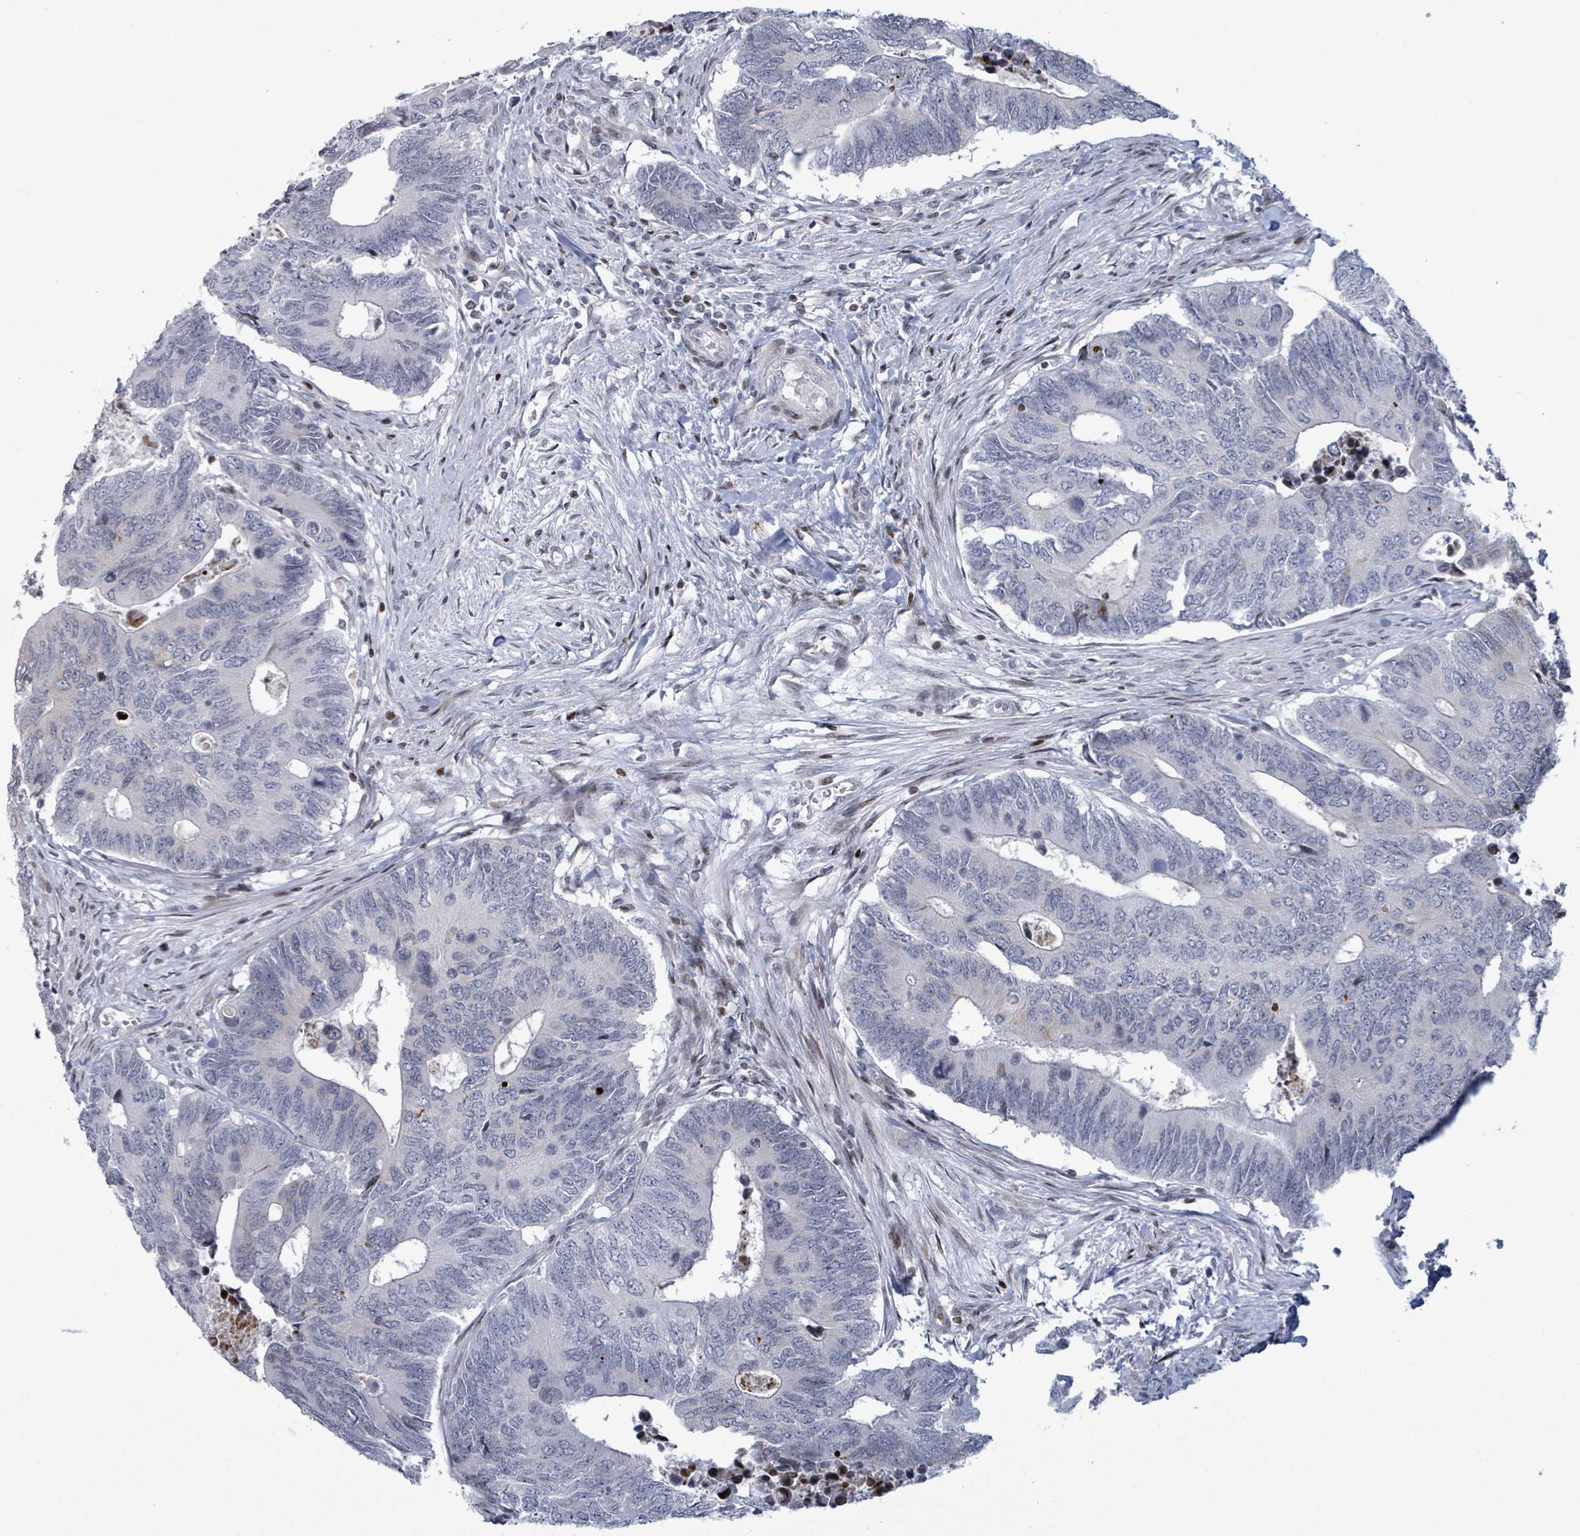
{"staining": {"intensity": "negative", "quantity": "none", "location": "none"}, "tissue": "colorectal cancer", "cell_type": "Tumor cells", "image_type": "cancer", "snomed": [{"axis": "morphology", "description": "Adenocarcinoma, NOS"}, {"axis": "topography", "description": "Colon"}], "caption": "An IHC histopathology image of colorectal adenocarcinoma is shown. There is no staining in tumor cells of colorectal adenocarcinoma.", "gene": "FNDC4", "patient": {"sex": "male", "age": 87}}